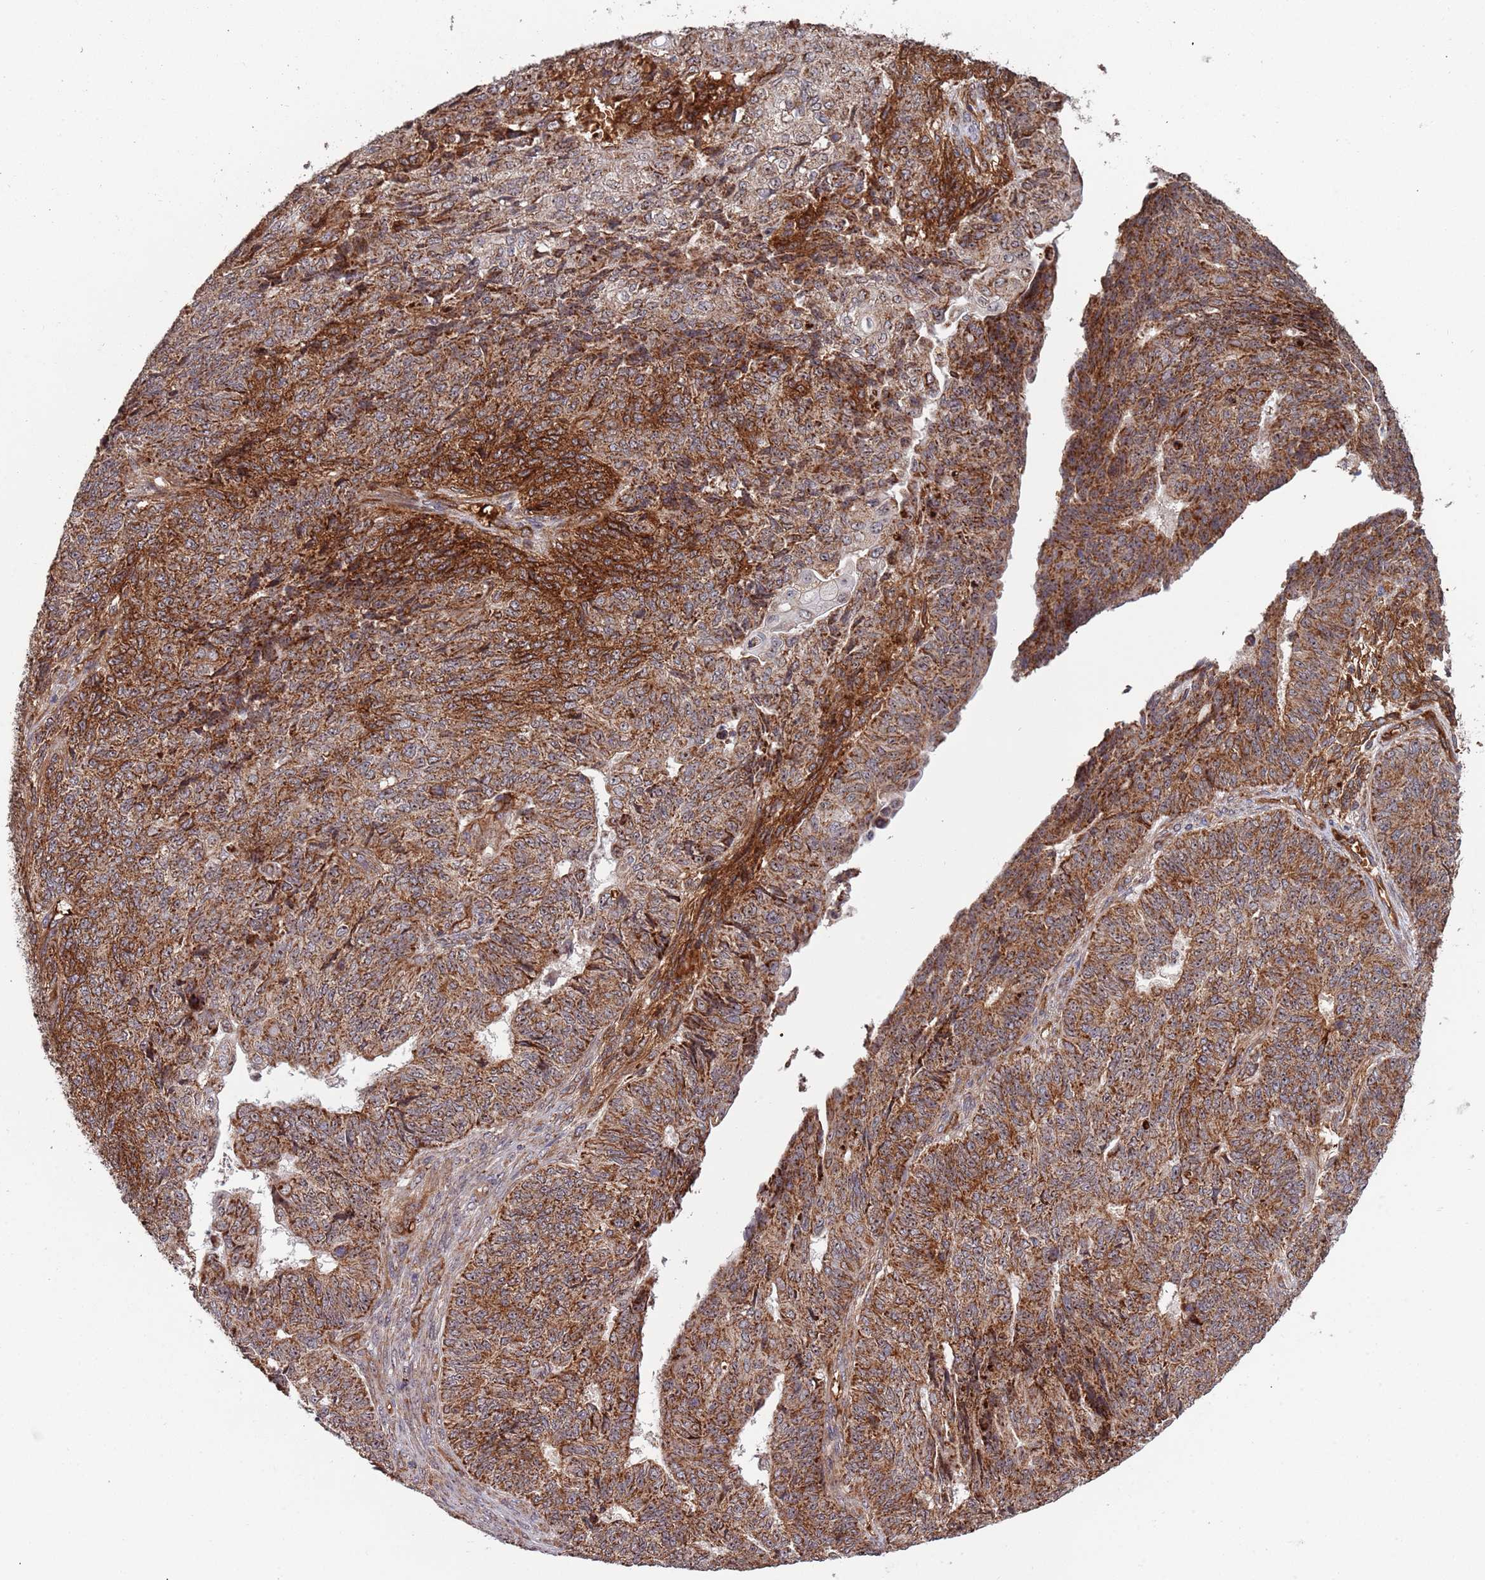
{"staining": {"intensity": "moderate", "quantity": ">75%", "location": "cytoplasmic/membranous"}, "tissue": "endometrial cancer", "cell_type": "Tumor cells", "image_type": "cancer", "snomed": [{"axis": "morphology", "description": "Adenocarcinoma, NOS"}, {"axis": "topography", "description": "Endometrium"}], "caption": "Moderate cytoplasmic/membranous protein positivity is present in approximately >75% of tumor cells in endometrial cancer (adenocarcinoma). (DAB (3,3'-diaminobenzidine) IHC with brightfield microscopy, high magnification).", "gene": "DCHS1", "patient": {"sex": "female", "age": 32}}